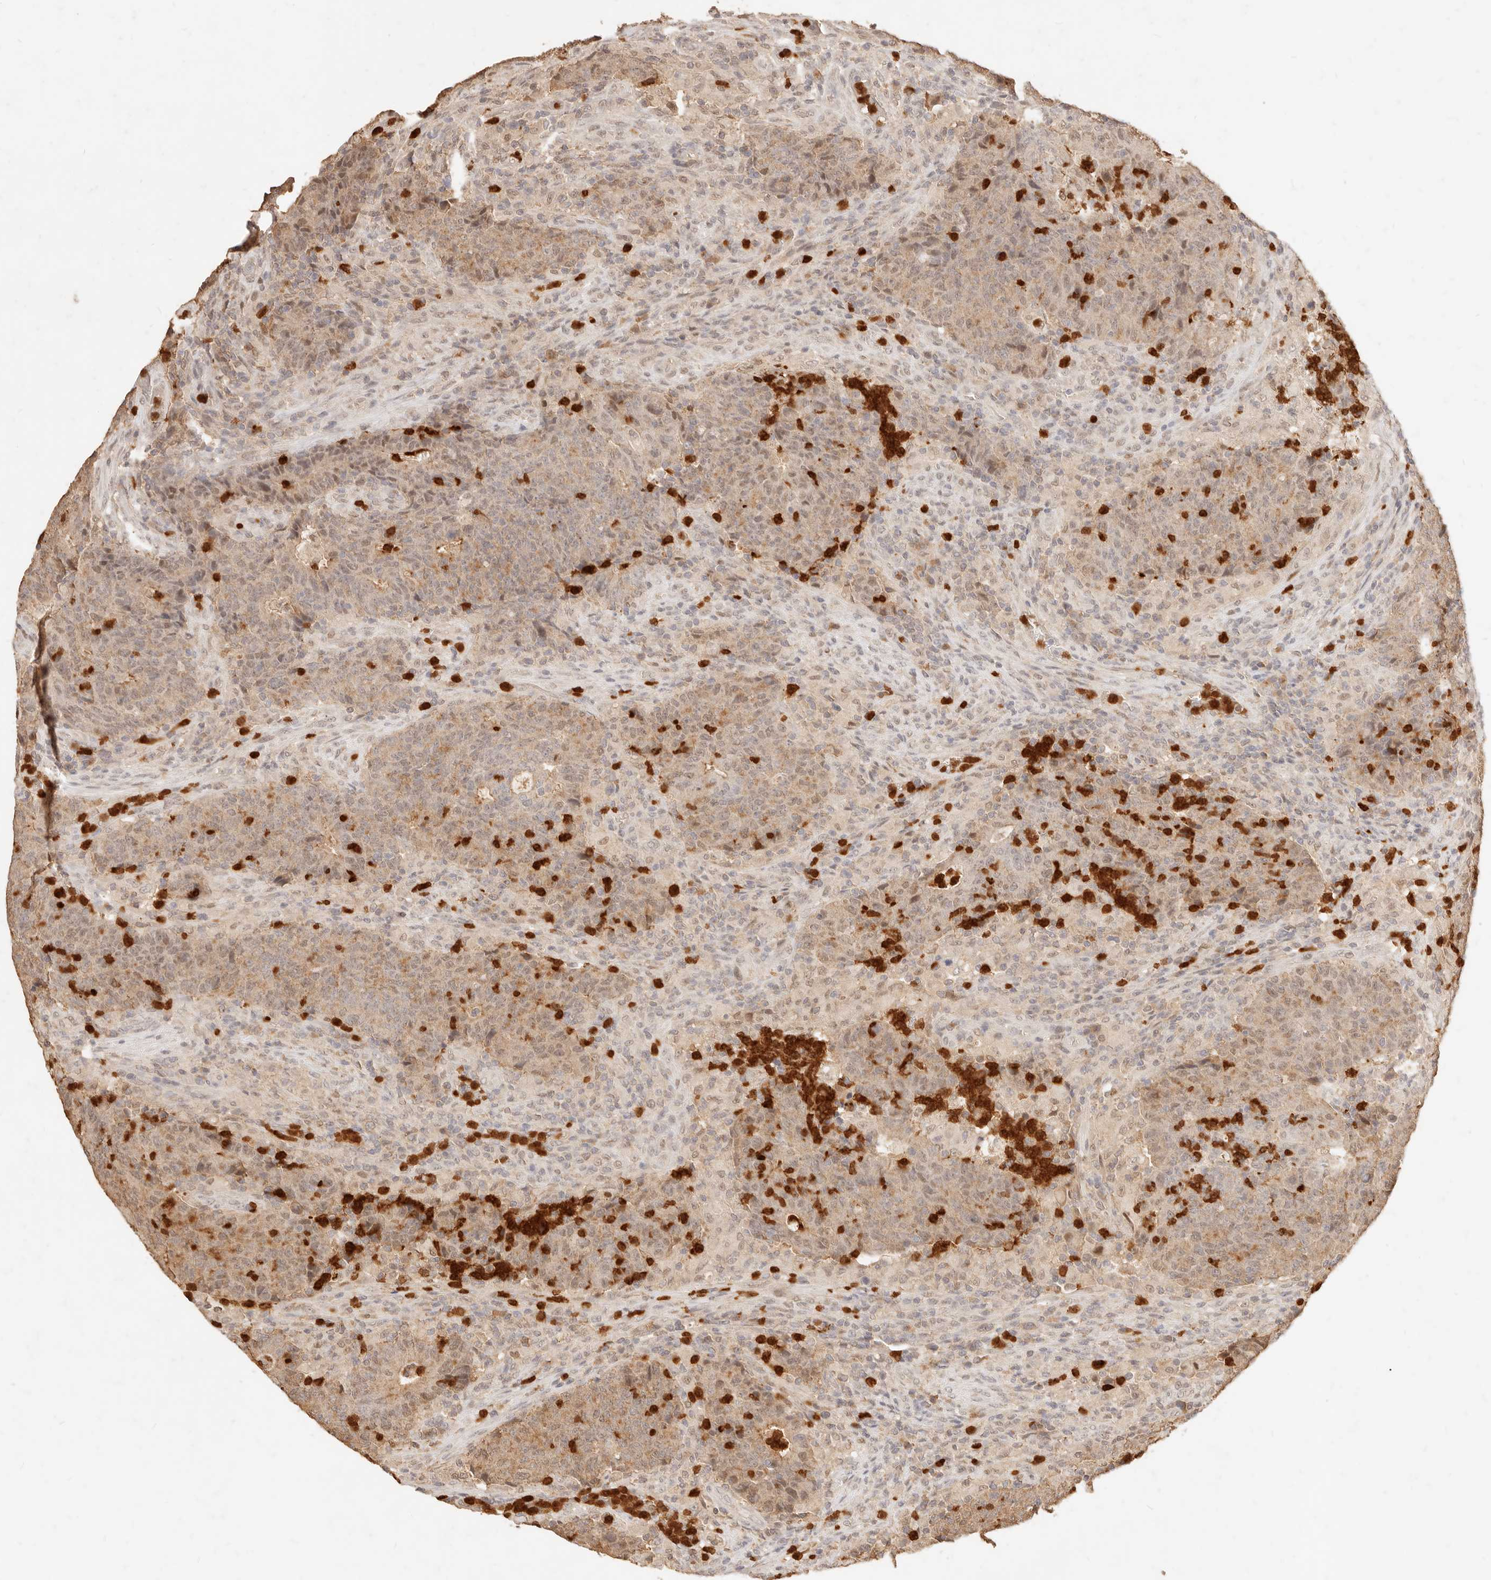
{"staining": {"intensity": "moderate", "quantity": "<25%", "location": "cytoplasmic/membranous,nuclear"}, "tissue": "colorectal cancer", "cell_type": "Tumor cells", "image_type": "cancer", "snomed": [{"axis": "morphology", "description": "Adenocarcinoma, NOS"}, {"axis": "topography", "description": "Colon"}], "caption": "There is low levels of moderate cytoplasmic/membranous and nuclear staining in tumor cells of colorectal adenocarcinoma, as demonstrated by immunohistochemical staining (brown color).", "gene": "TMTC2", "patient": {"sex": "female", "age": 75}}